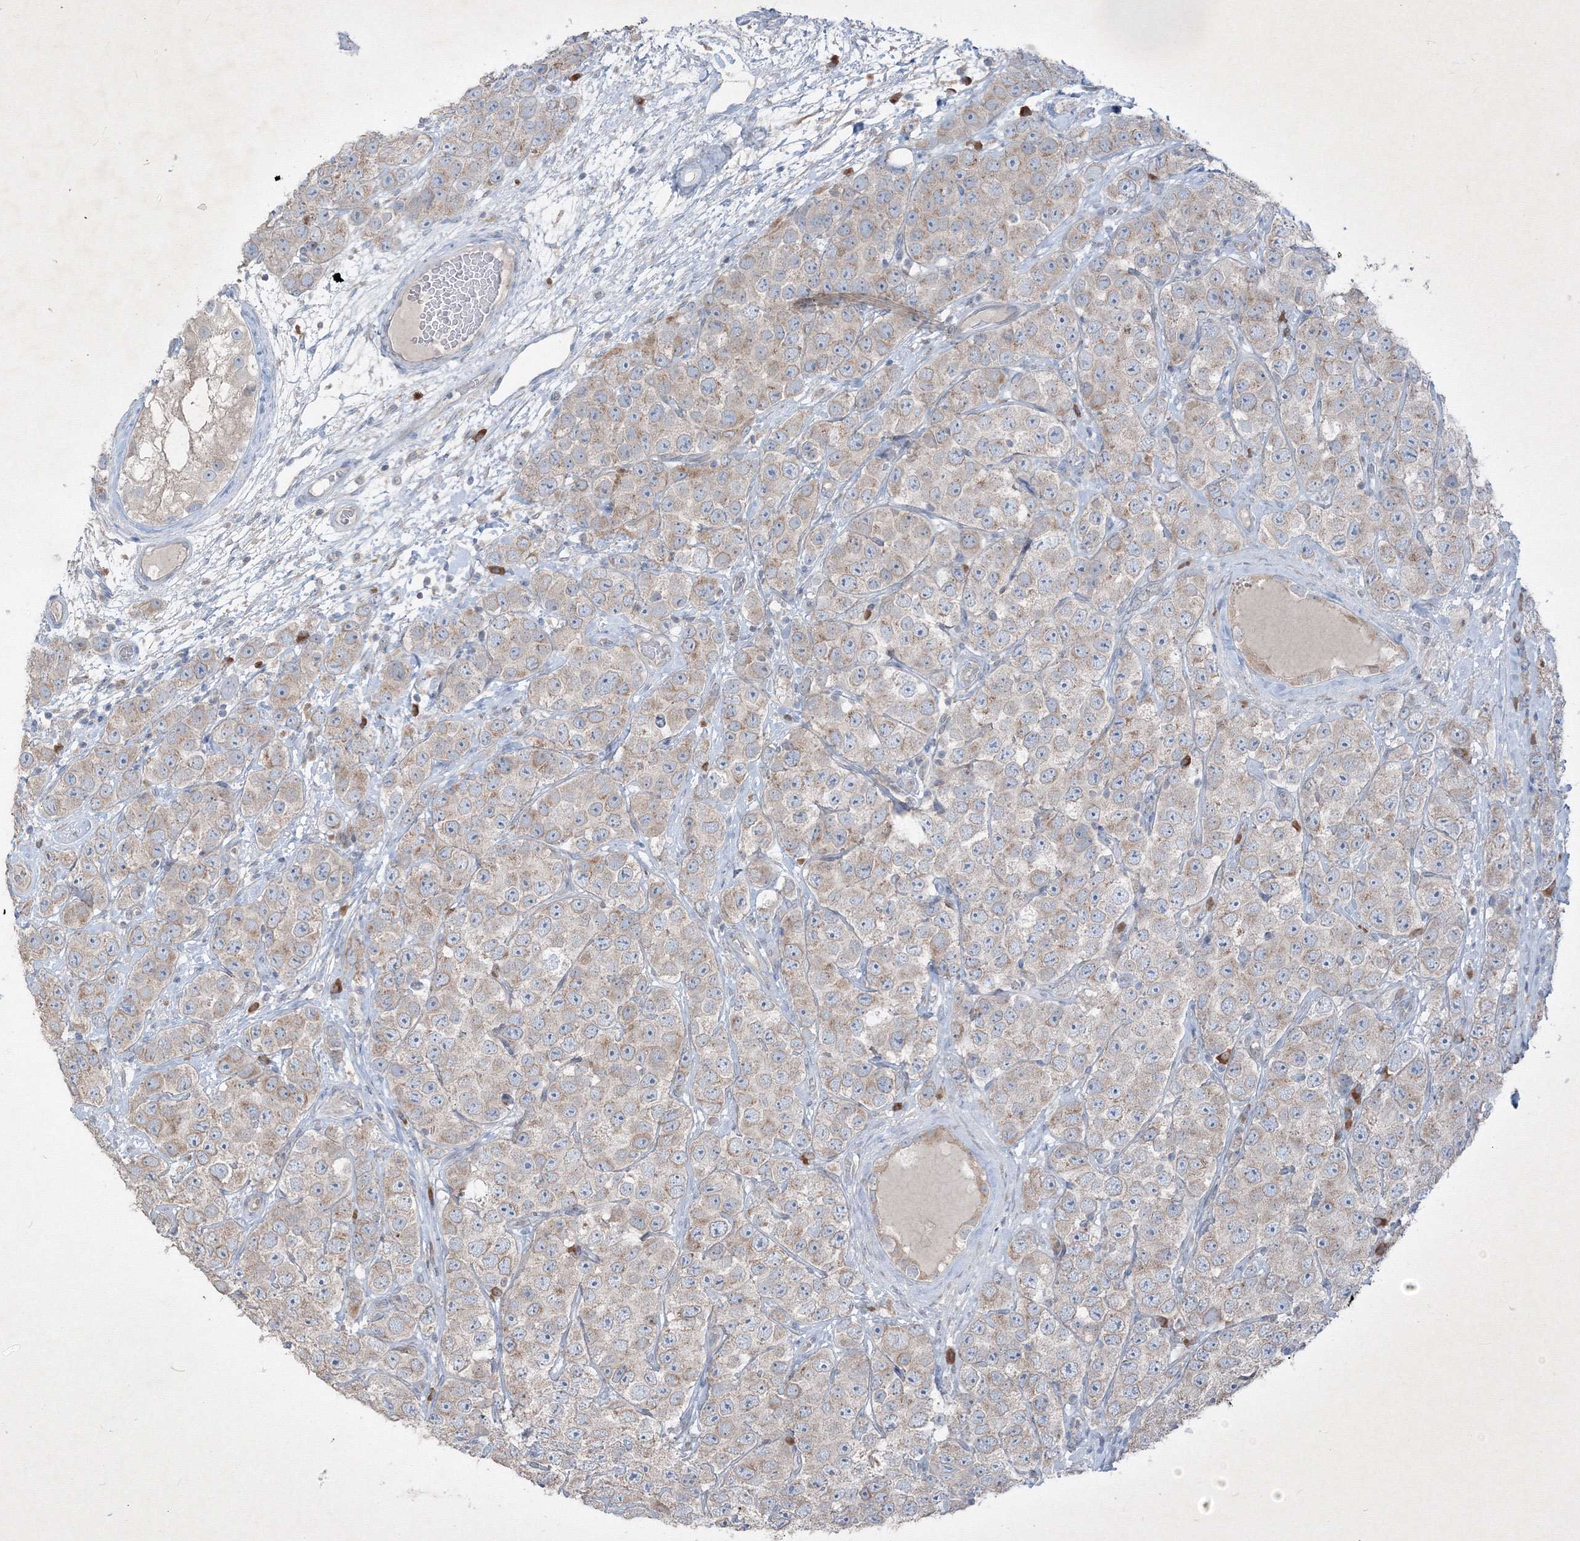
{"staining": {"intensity": "weak", "quantity": ">75%", "location": "cytoplasmic/membranous"}, "tissue": "testis cancer", "cell_type": "Tumor cells", "image_type": "cancer", "snomed": [{"axis": "morphology", "description": "Seminoma, NOS"}, {"axis": "topography", "description": "Testis"}], "caption": "The micrograph exhibits a brown stain indicating the presence of a protein in the cytoplasmic/membranous of tumor cells in testis cancer (seminoma).", "gene": "IFNAR1", "patient": {"sex": "male", "age": 28}}